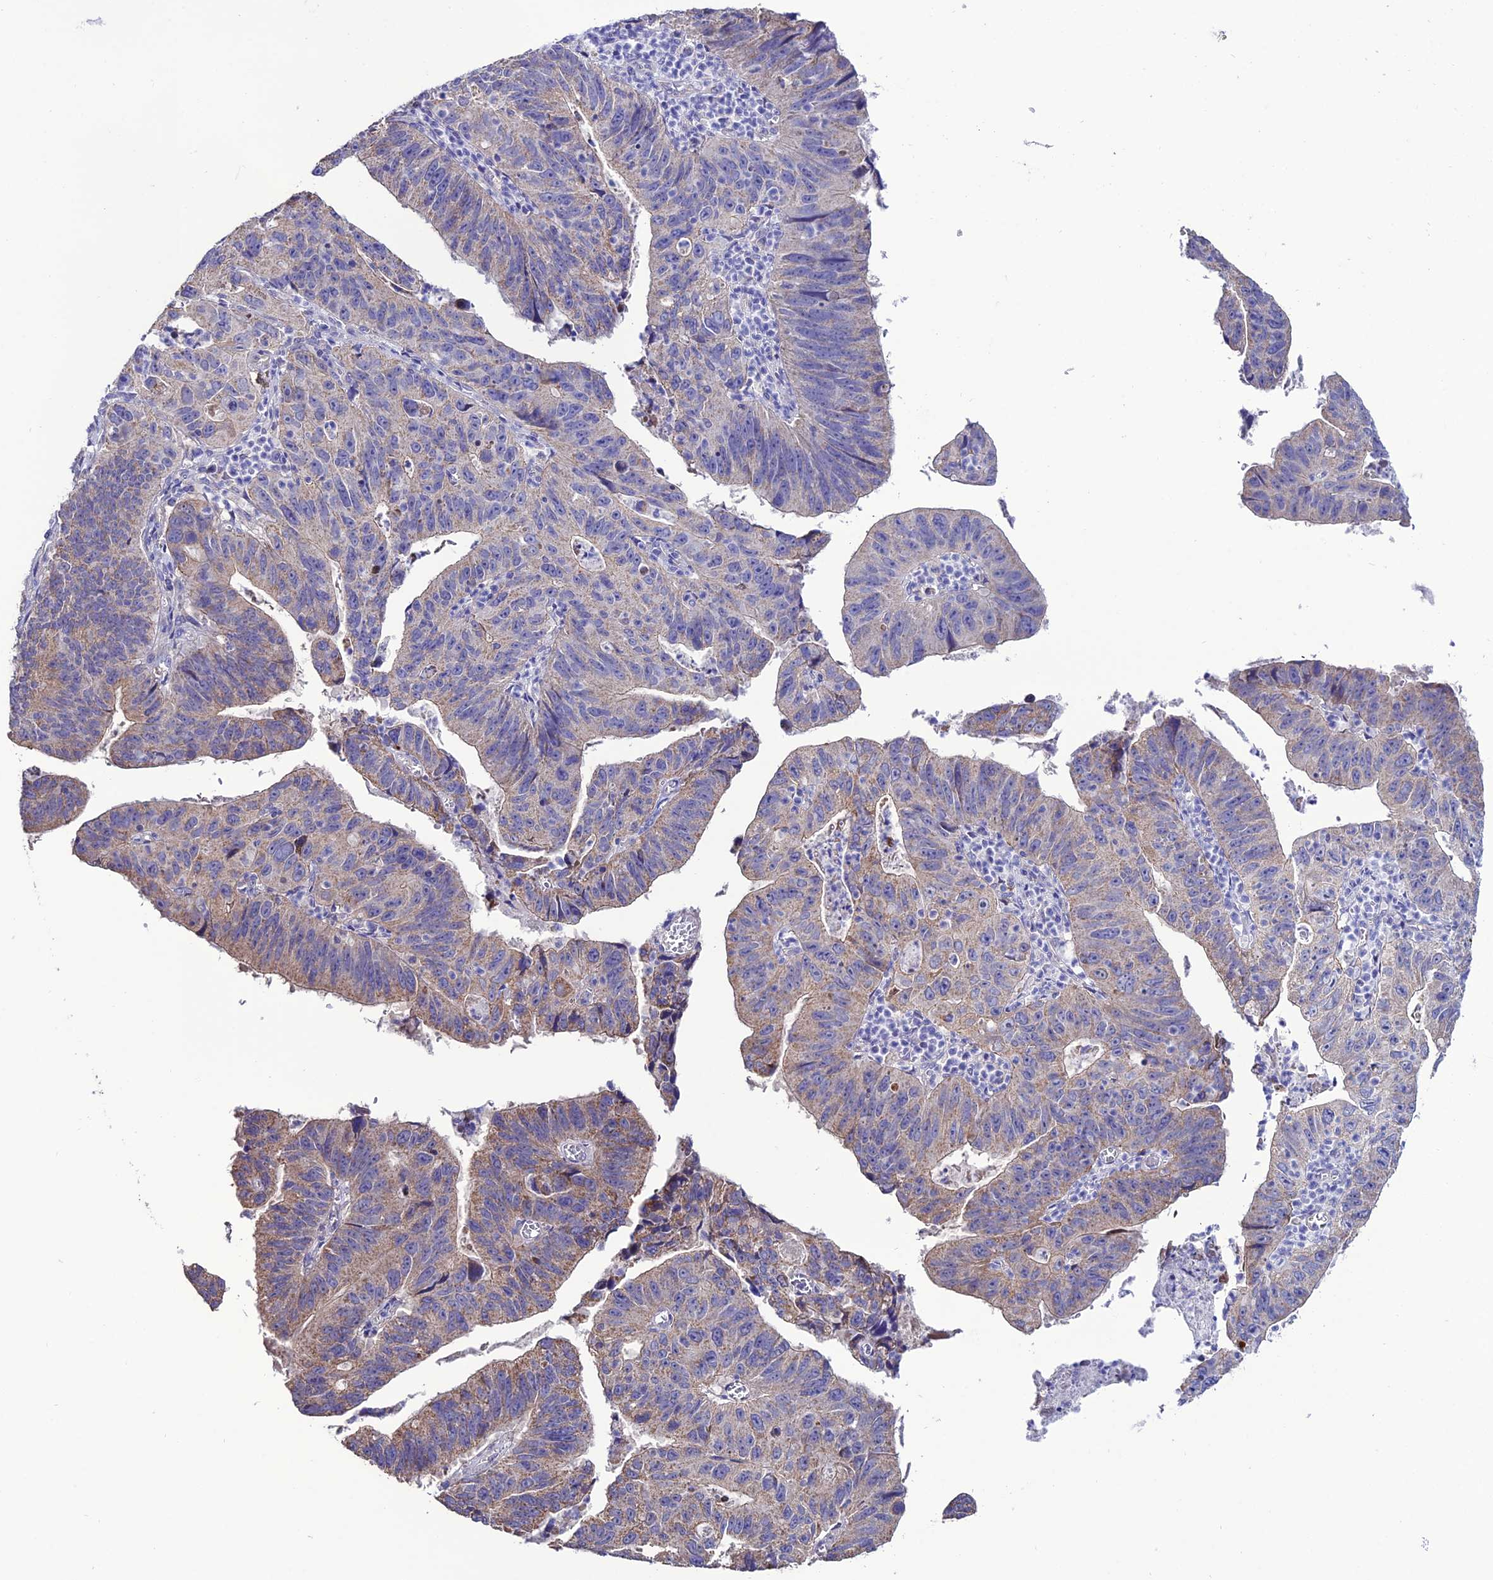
{"staining": {"intensity": "weak", "quantity": "25%-75%", "location": "cytoplasmic/membranous"}, "tissue": "stomach cancer", "cell_type": "Tumor cells", "image_type": "cancer", "snomed": [{"axis": "morphology", "description": "Adenocarcinoma, NOS"}, {"axis": "topography", "description": "Stomach"}], "caption": "Immunohistochemistry image of neoplastic tissue: stomach adenocarcinoma stained using immunohistochemistry reveals low levels of weak protein expression localized specifically in the cytoplasmic/membranous of tumor cells, appearing as a cytoplasmic/membranous brown color.", "gene": "HOGA1", "patient": {"sex": "male", "age": 59}}